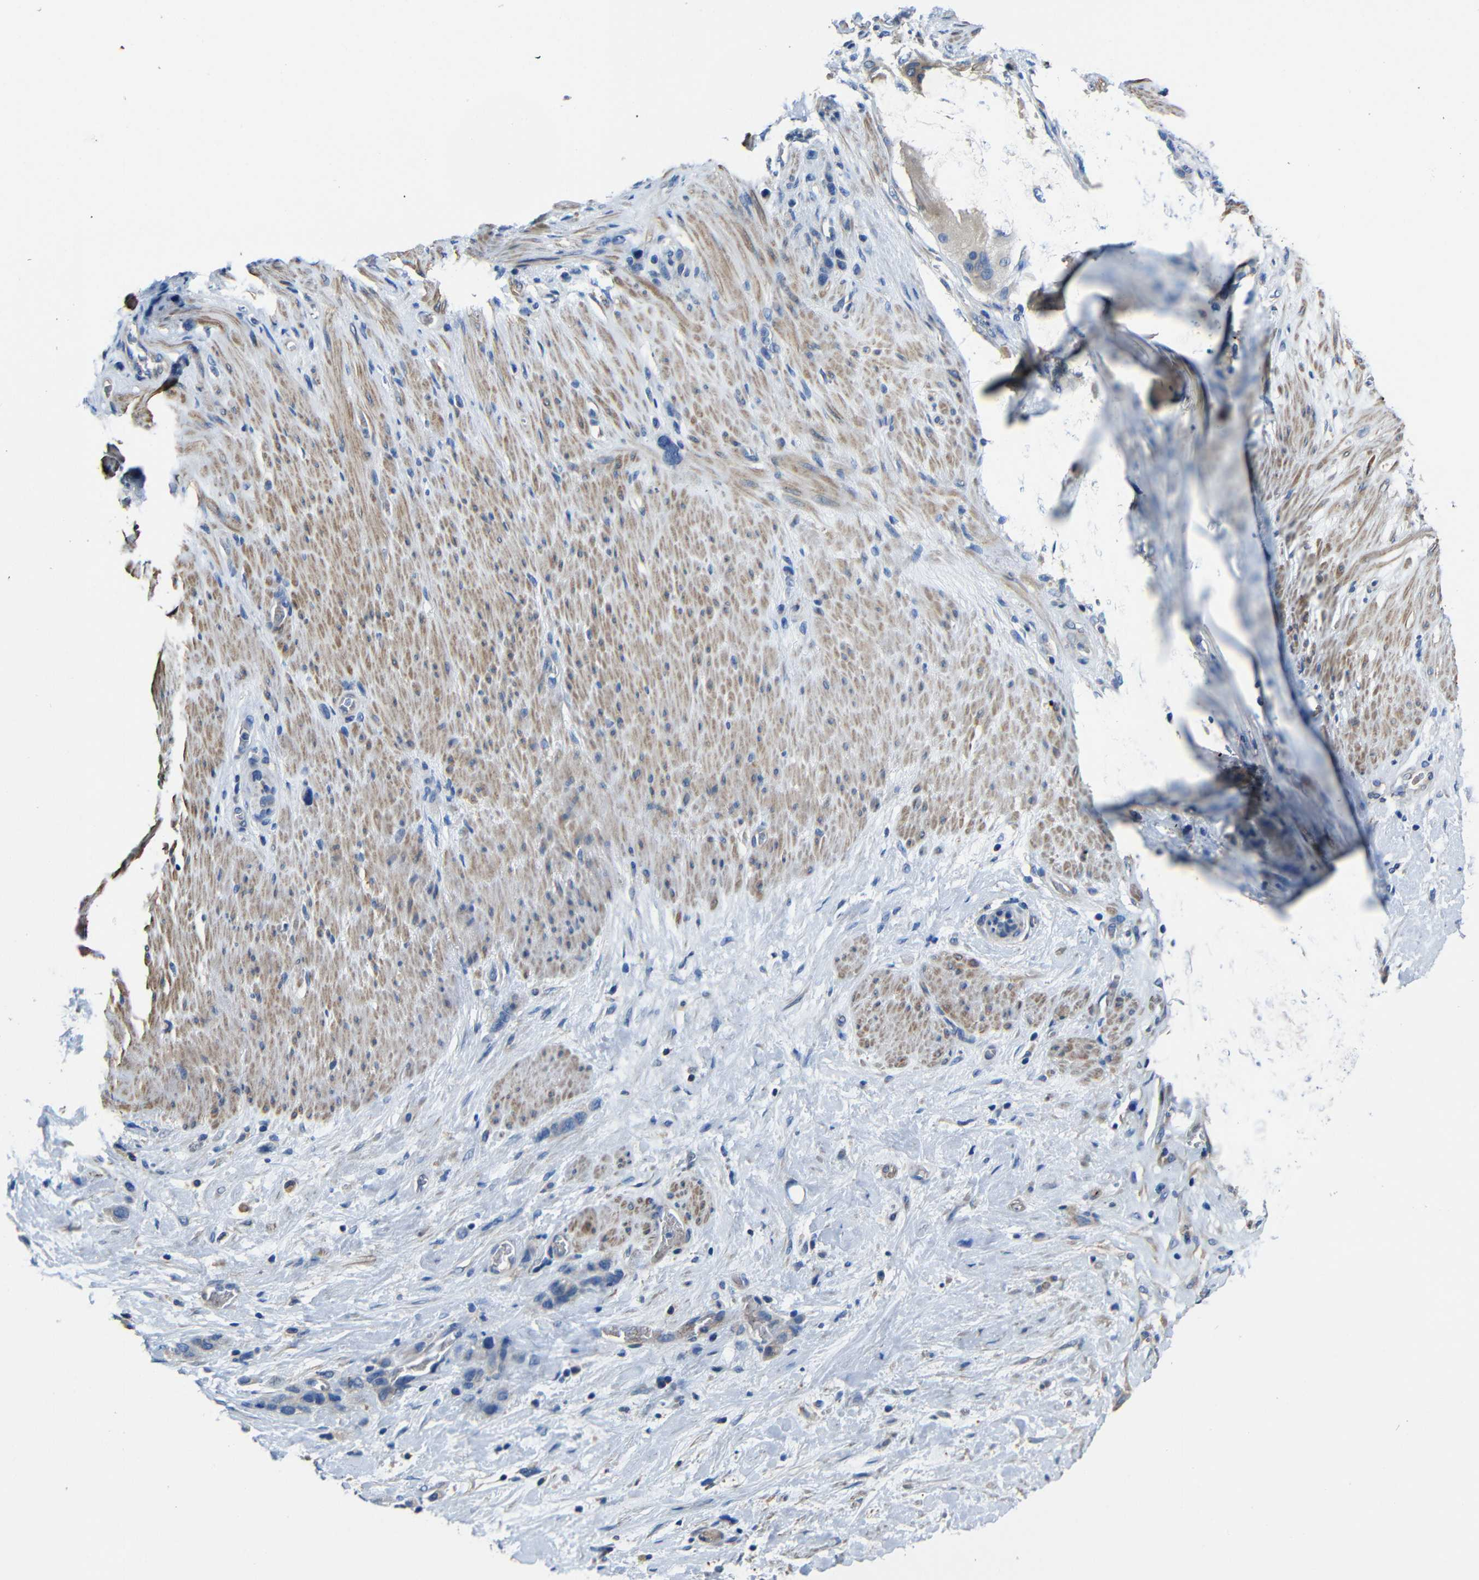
{"staining": {"intensity": "weak", "quantity": "<25%", "location": "cytoplasmic/membranous"}, "tissue": "stomach cancer", "cell_type": "Tumor cells", "image_type": "cancer", "snomed": [{"axis": "morphology", "description": "Adenocarcinoma, NOS"}, {"axis": "morphology", "description": "Adenocarcinoma, High grade"}, {"axis": "topography", "description": "Stomach, upper"}, {"axis": "topography", "description": "Stomach, lower"}], "caption": "Image shows no significant protein expression in tumor cells of stomach cancer.", "gene": "GDI1", "patient": {"sex": "female", "age": 65}}